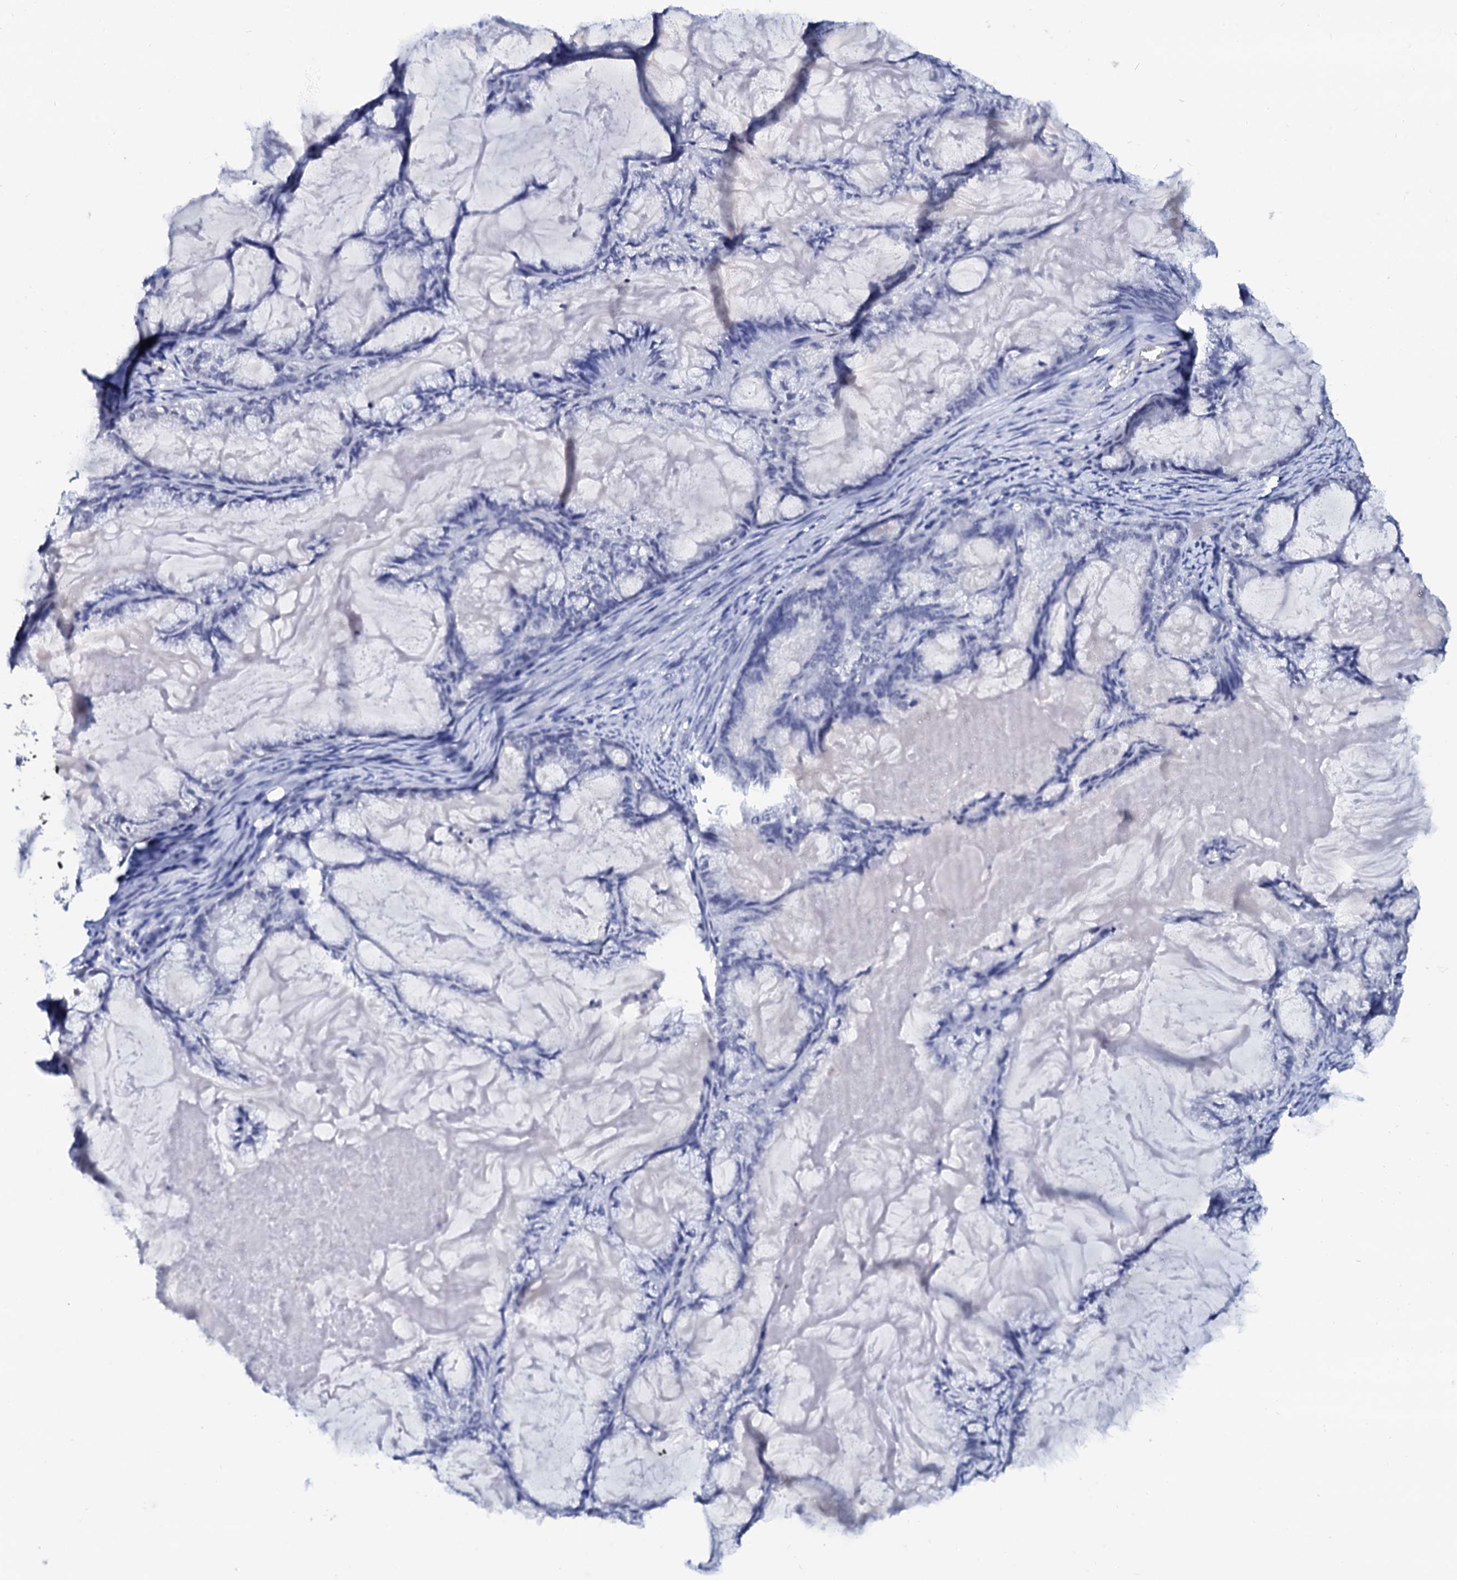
{"staining": {"intensity": "negative", "quantity": "none", "location": "none"}, "tissue": "endometrial cancer", "cell_type": "Tumor cells", "image_type": "cancer", "snomed": [{"axis": "morphology", "description": "Adenocarcinoma, NOS"}, {"axis": "topography", "description": "Endometrium"}], "caption": "Immunohistochemistry (IHC) of human adenocarcinoma (endometrial) shows no staining in tumor cells.", "gene": "SPATA19", "patient": {"sex": "female", "age": 86}}